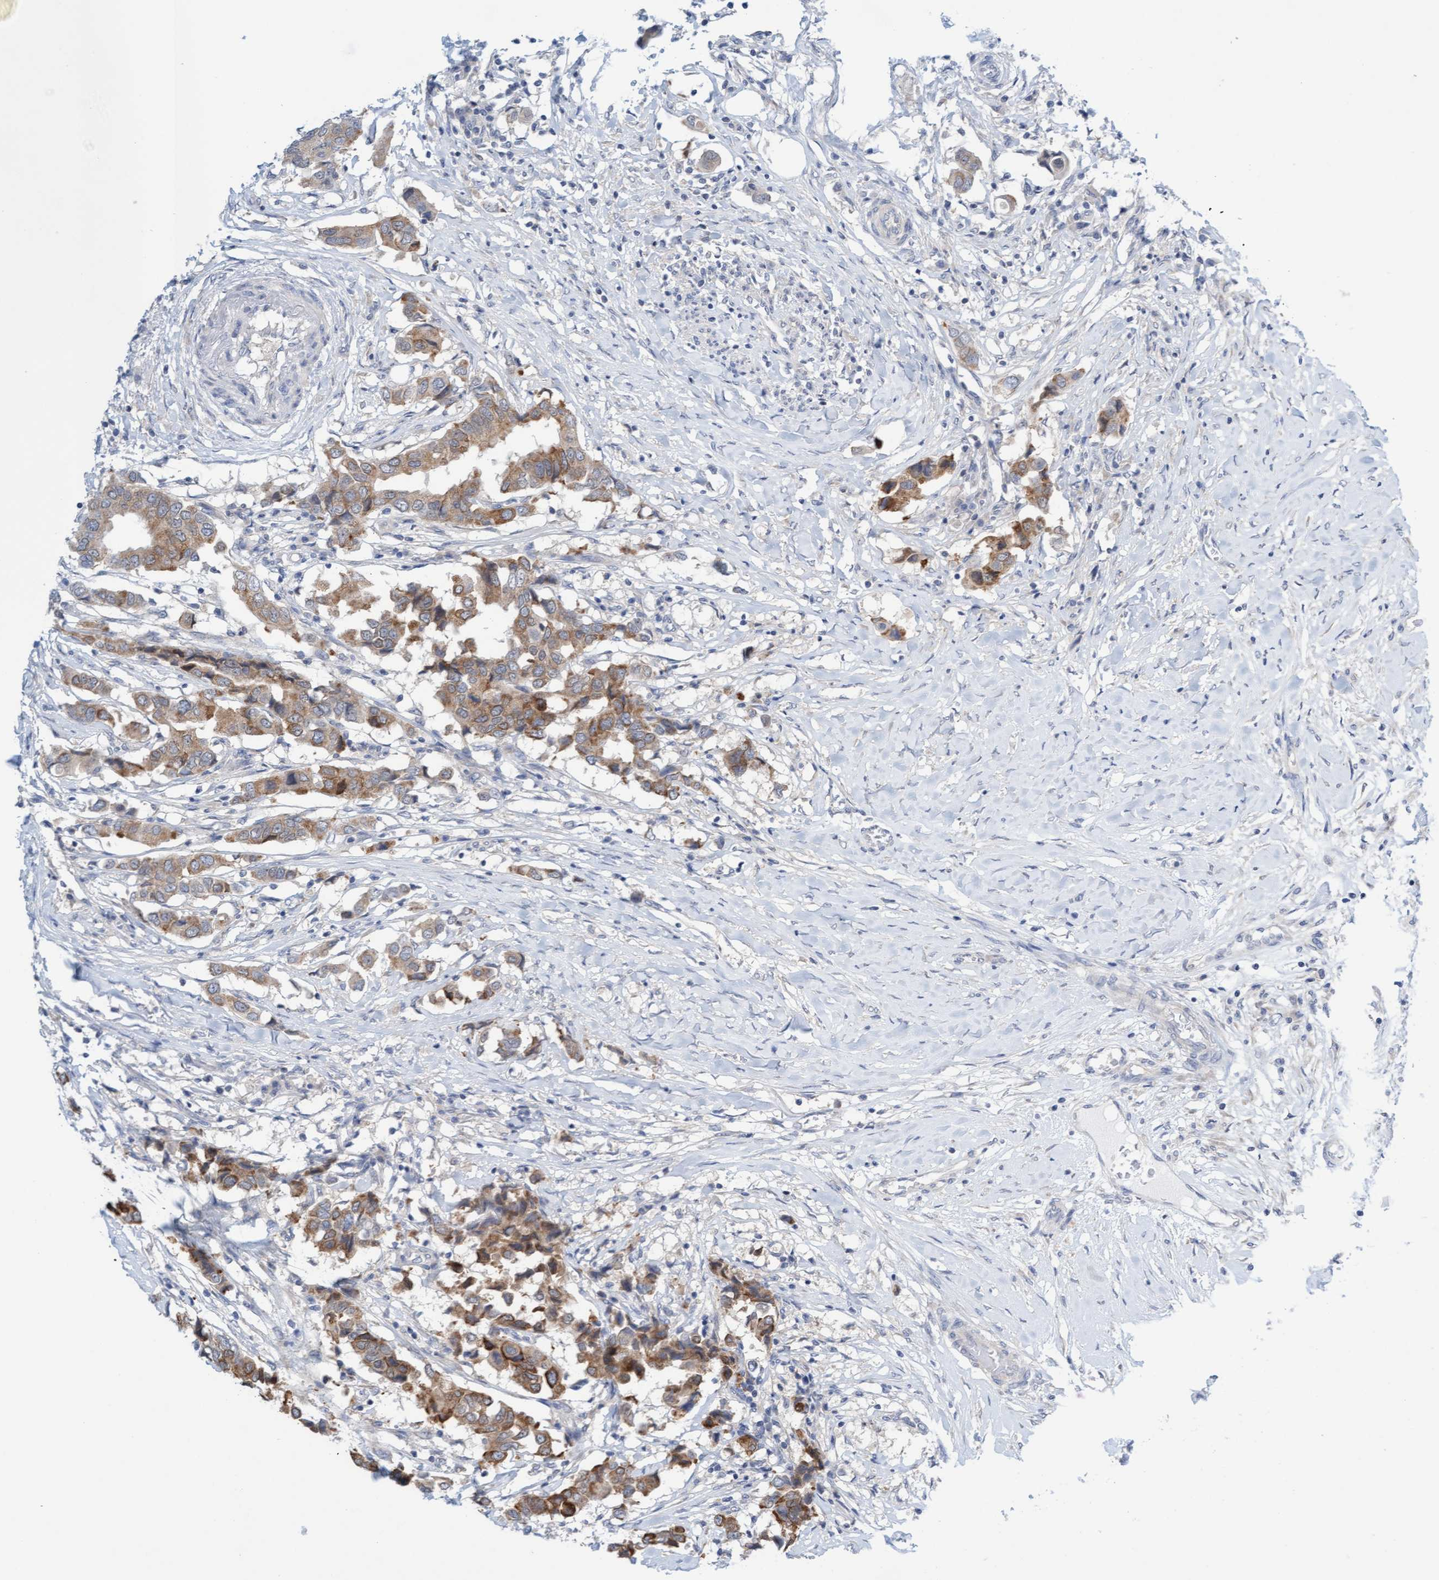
{"staining": {"intensity": "moderate", "quantity": ">75%", "location": "cytoplasmic/membranous"}, "tissue": "breast cancer", "cell_type": "Tumor cells", "image_type": "cancer", "snomed": [{"axis": "morphology", "description": "Duct carcinoma"}, {"axis": "topography", "description": "Breast"}], "caption": "A high-resolution histopathology image shows immunohistochemistry staining of invasive ductal carcinoma (breast), which shows moderate cytoplasmic/membranous positivity in about >75% of tumor cells.", "gene": "AMZ2", "patient": {"sex": "female", "age": 80}}